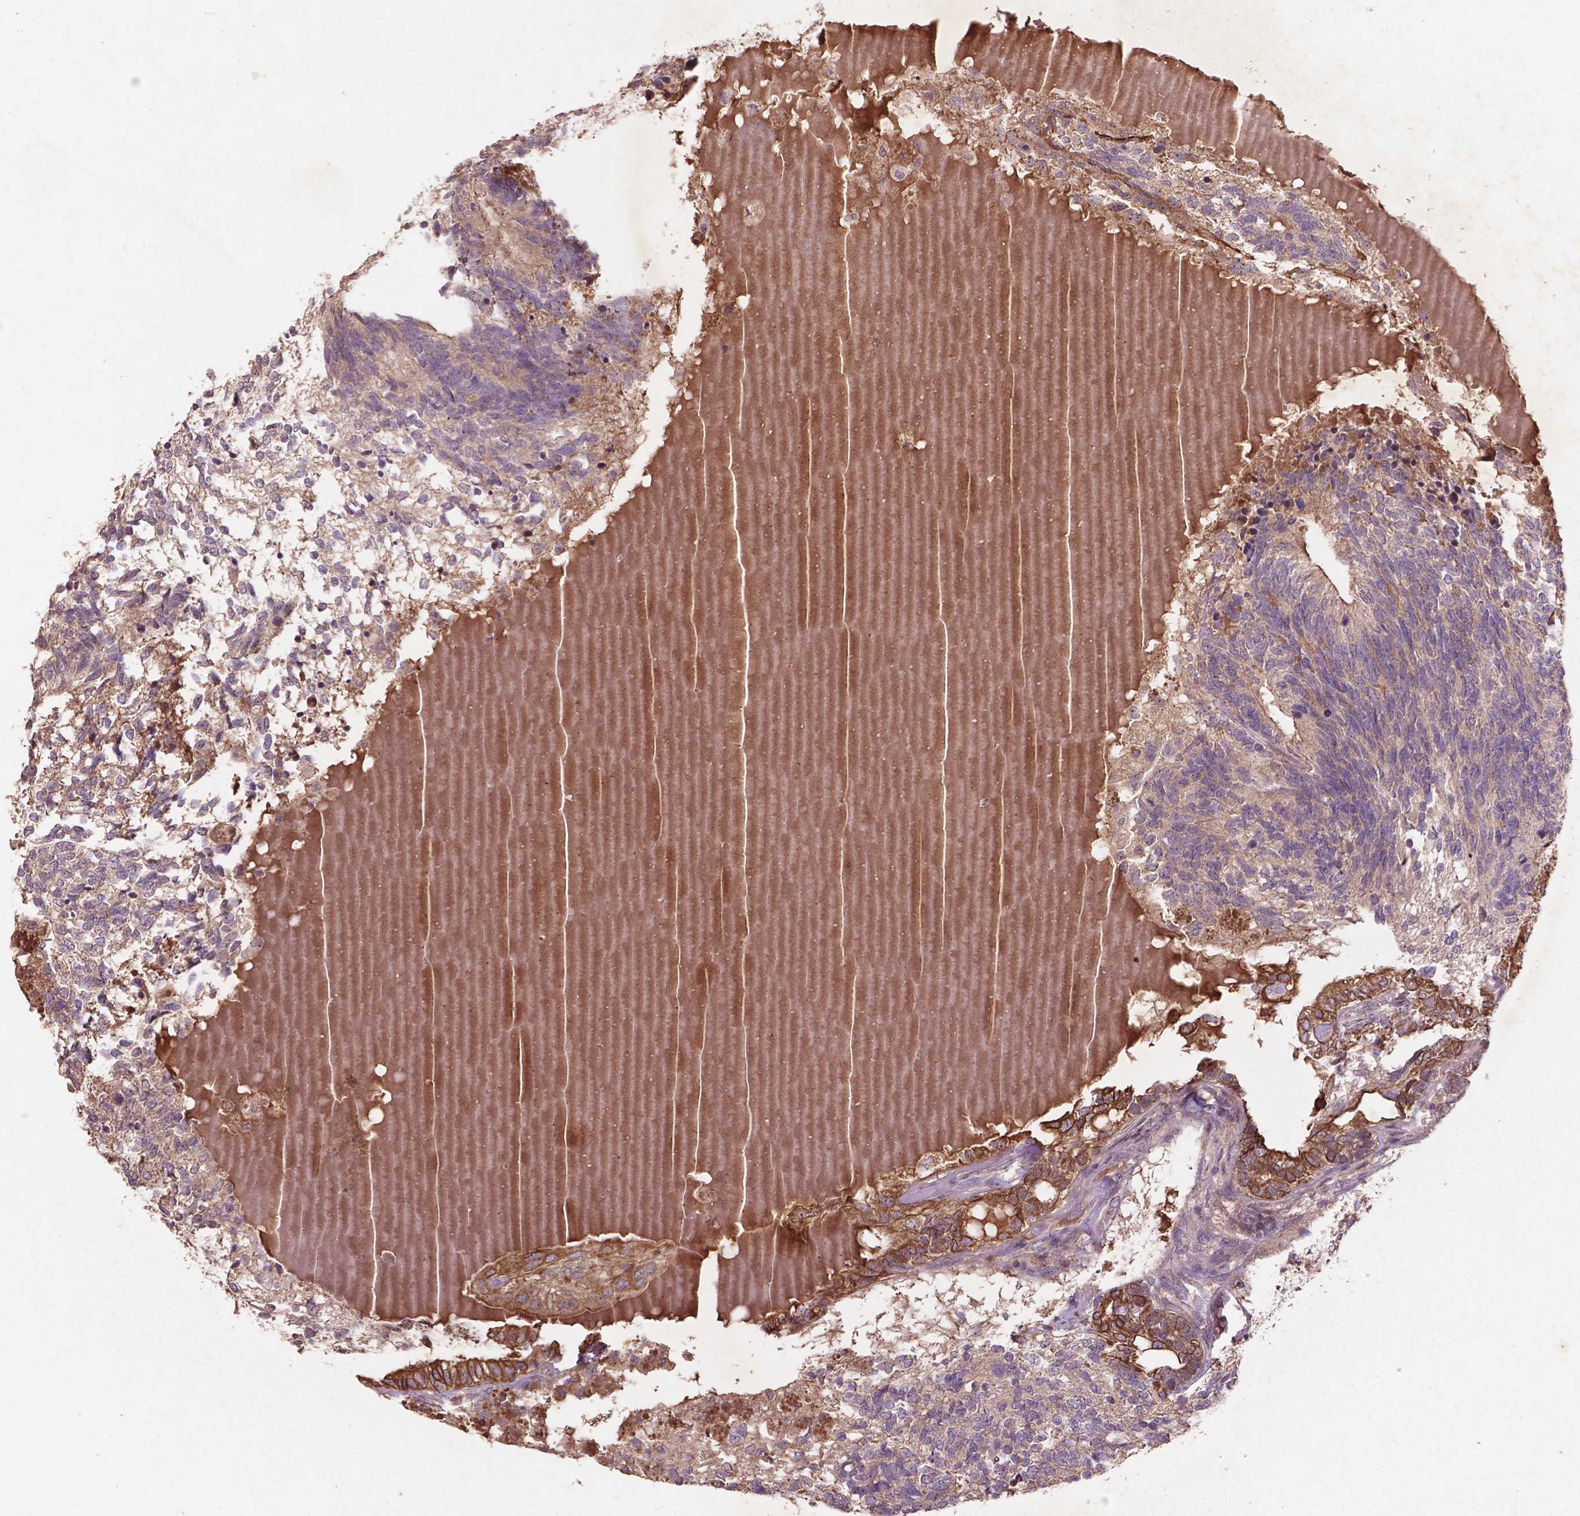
{"staining": {"intensity": "strong", "quantity": "25%-75%", "location": "cytoplasmic/membranous"}, "tissue": "testis cancer", "cell_type": "Tumor cells", "image_type": "cancer", "snomed": [{"axis": "morphology", "description": "Seminoma, NOS"}, {"axis": "morphology", "description": "Carcinoma, Embryonal, NOS"}, {"axis": "topography", "description": "Testis"}], "caption": "This histopathology image reveals IHC staining of human testis cancer (embryonal carcinoma), with high strong cytoplasmic/membranous expression in about 25%-75% of tumor cells.", "gene": "COQ2", "patient": {"sex": "male", "age": 41}}